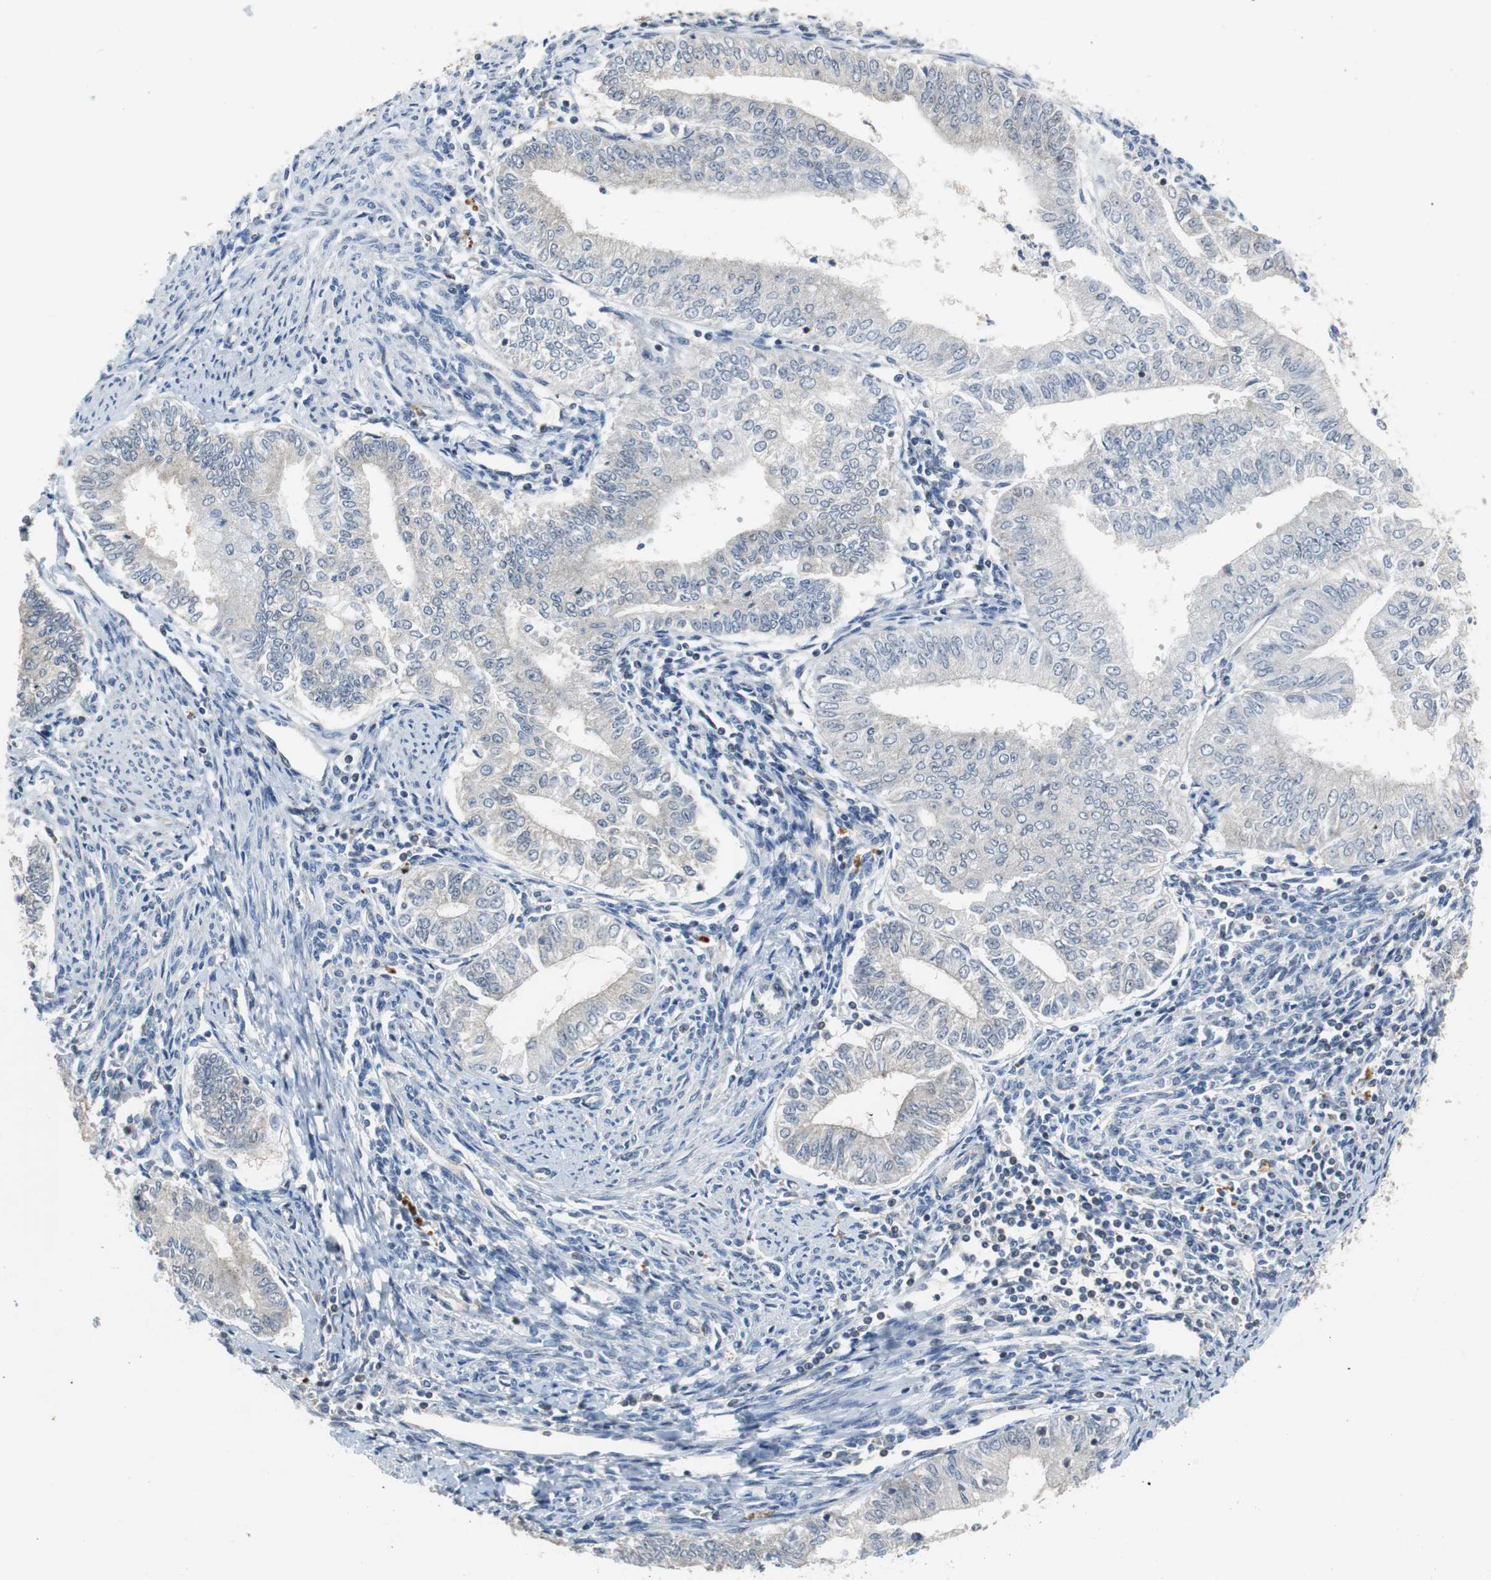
{"staining": {"intensity": "weak", "quantity": "25%-75%", "location": "cytoplasmic/membranous"}, "tissue": "endometrial cancer", "cell_type": "Tumor cells", "image_type": "cancer", "snomed": [{"axis": "morphology", "description": "Adenocarcinoma, NOS"}, {"axis": "topography", "description": "Endometrium"}], "caption": "Endometrial cancer (adenocarcinoma) stained with a brown dye reveals weak cytoplasmic/membranous positive expression in about 25%-75% of tumor cells.", "gene": "GSDMD", "patient": {"sex": "female", "age": 66}}